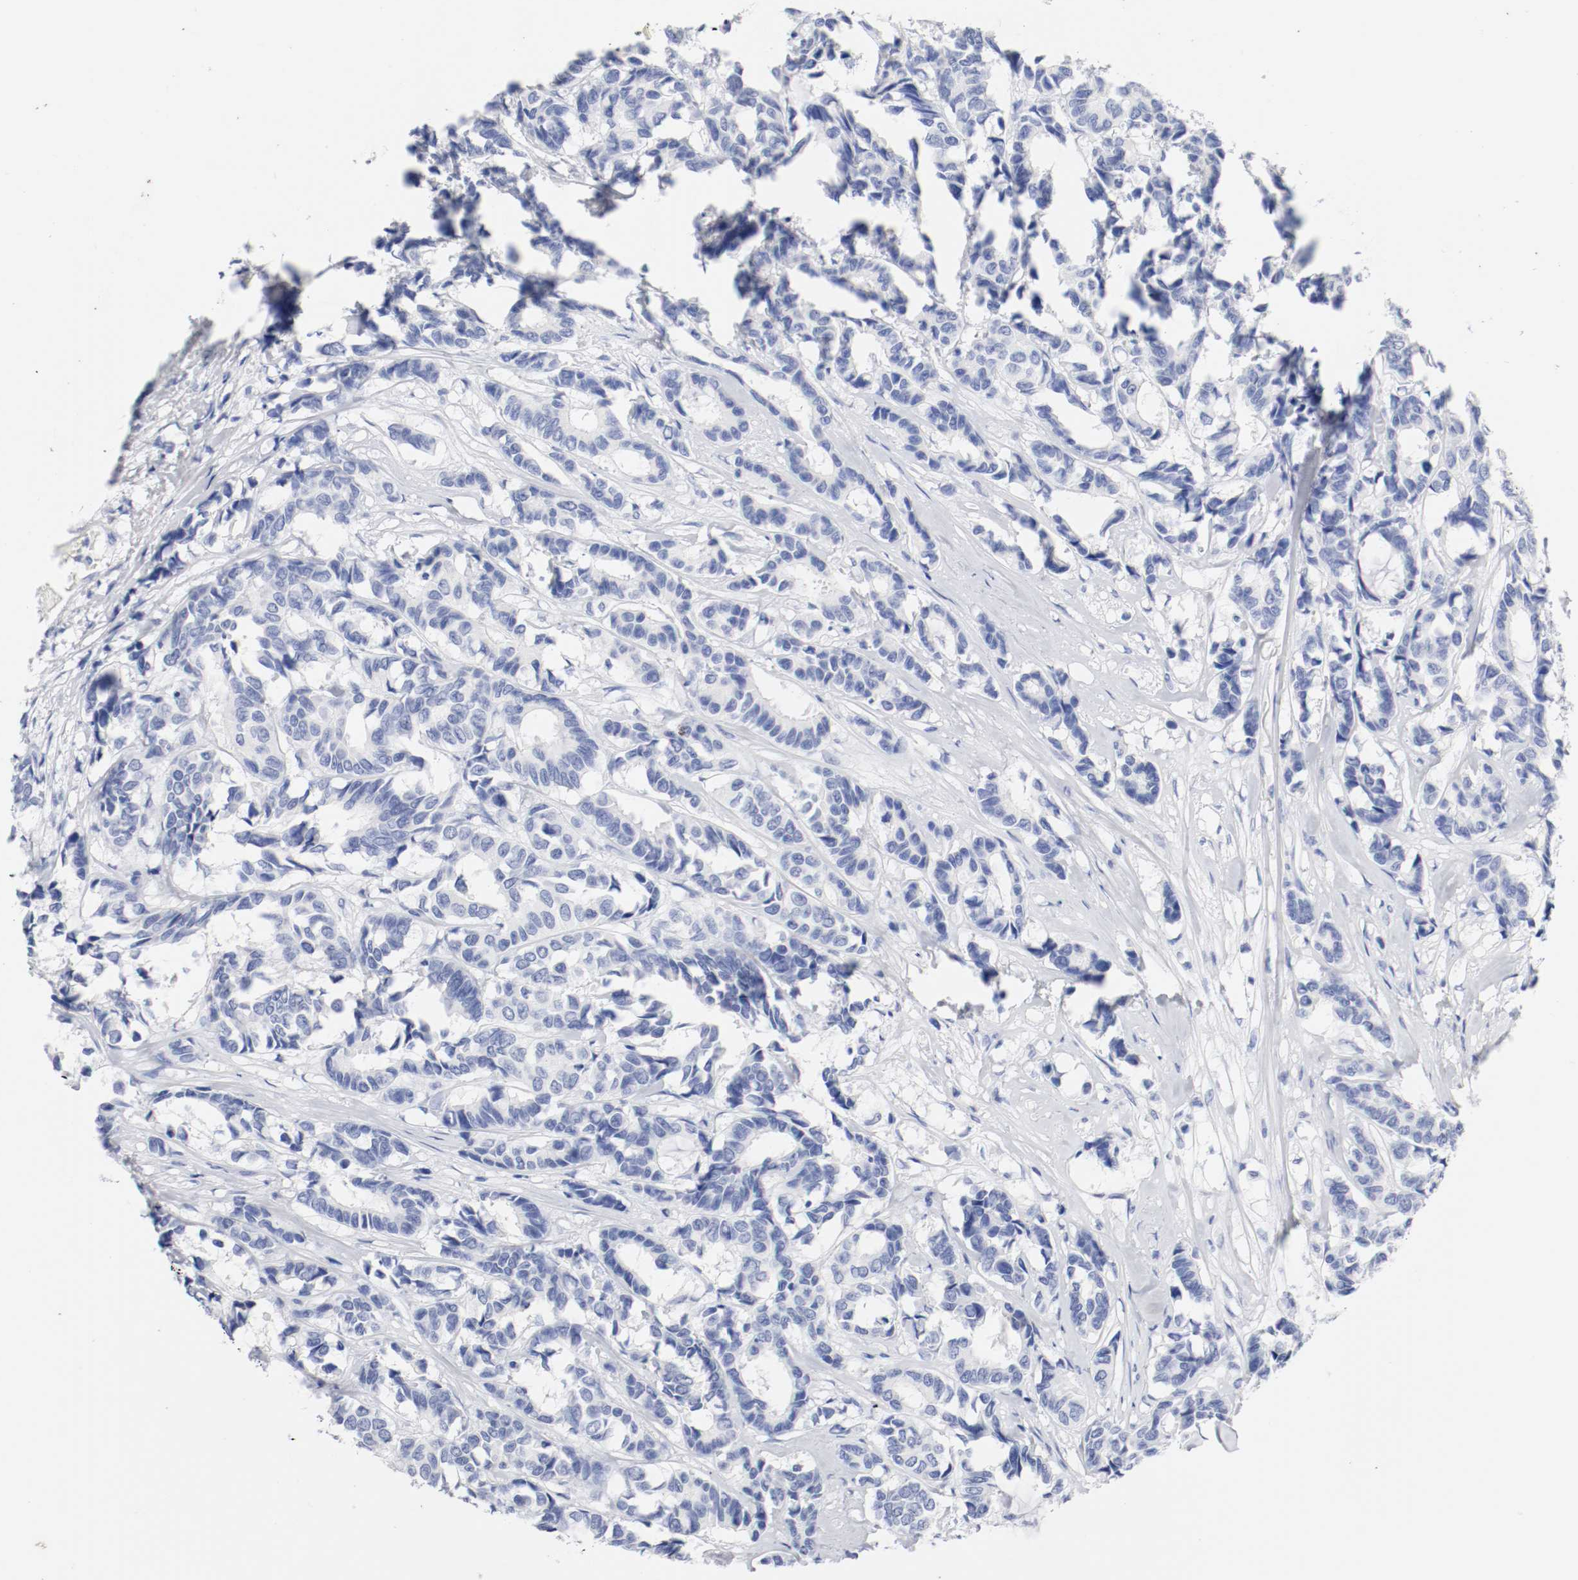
{"staining": {"intensity": "negative", "quantity": "none", "location": "none"}, "tissue": "breast cancer", "cell_type": "Tumor cells", "image_type": "cancer", "snomed": [{"axis": "morphology", "description": "Duct carcinoma"}, {"axis": "topography", "description": "Breast"}], "caption": "Immunohistochemical staining of breast infiltrating ductal carcinoma displays no significant positivity in tumor cells.", "gene": "GAD1", "patient": {"sex": "female", "age": 87}}